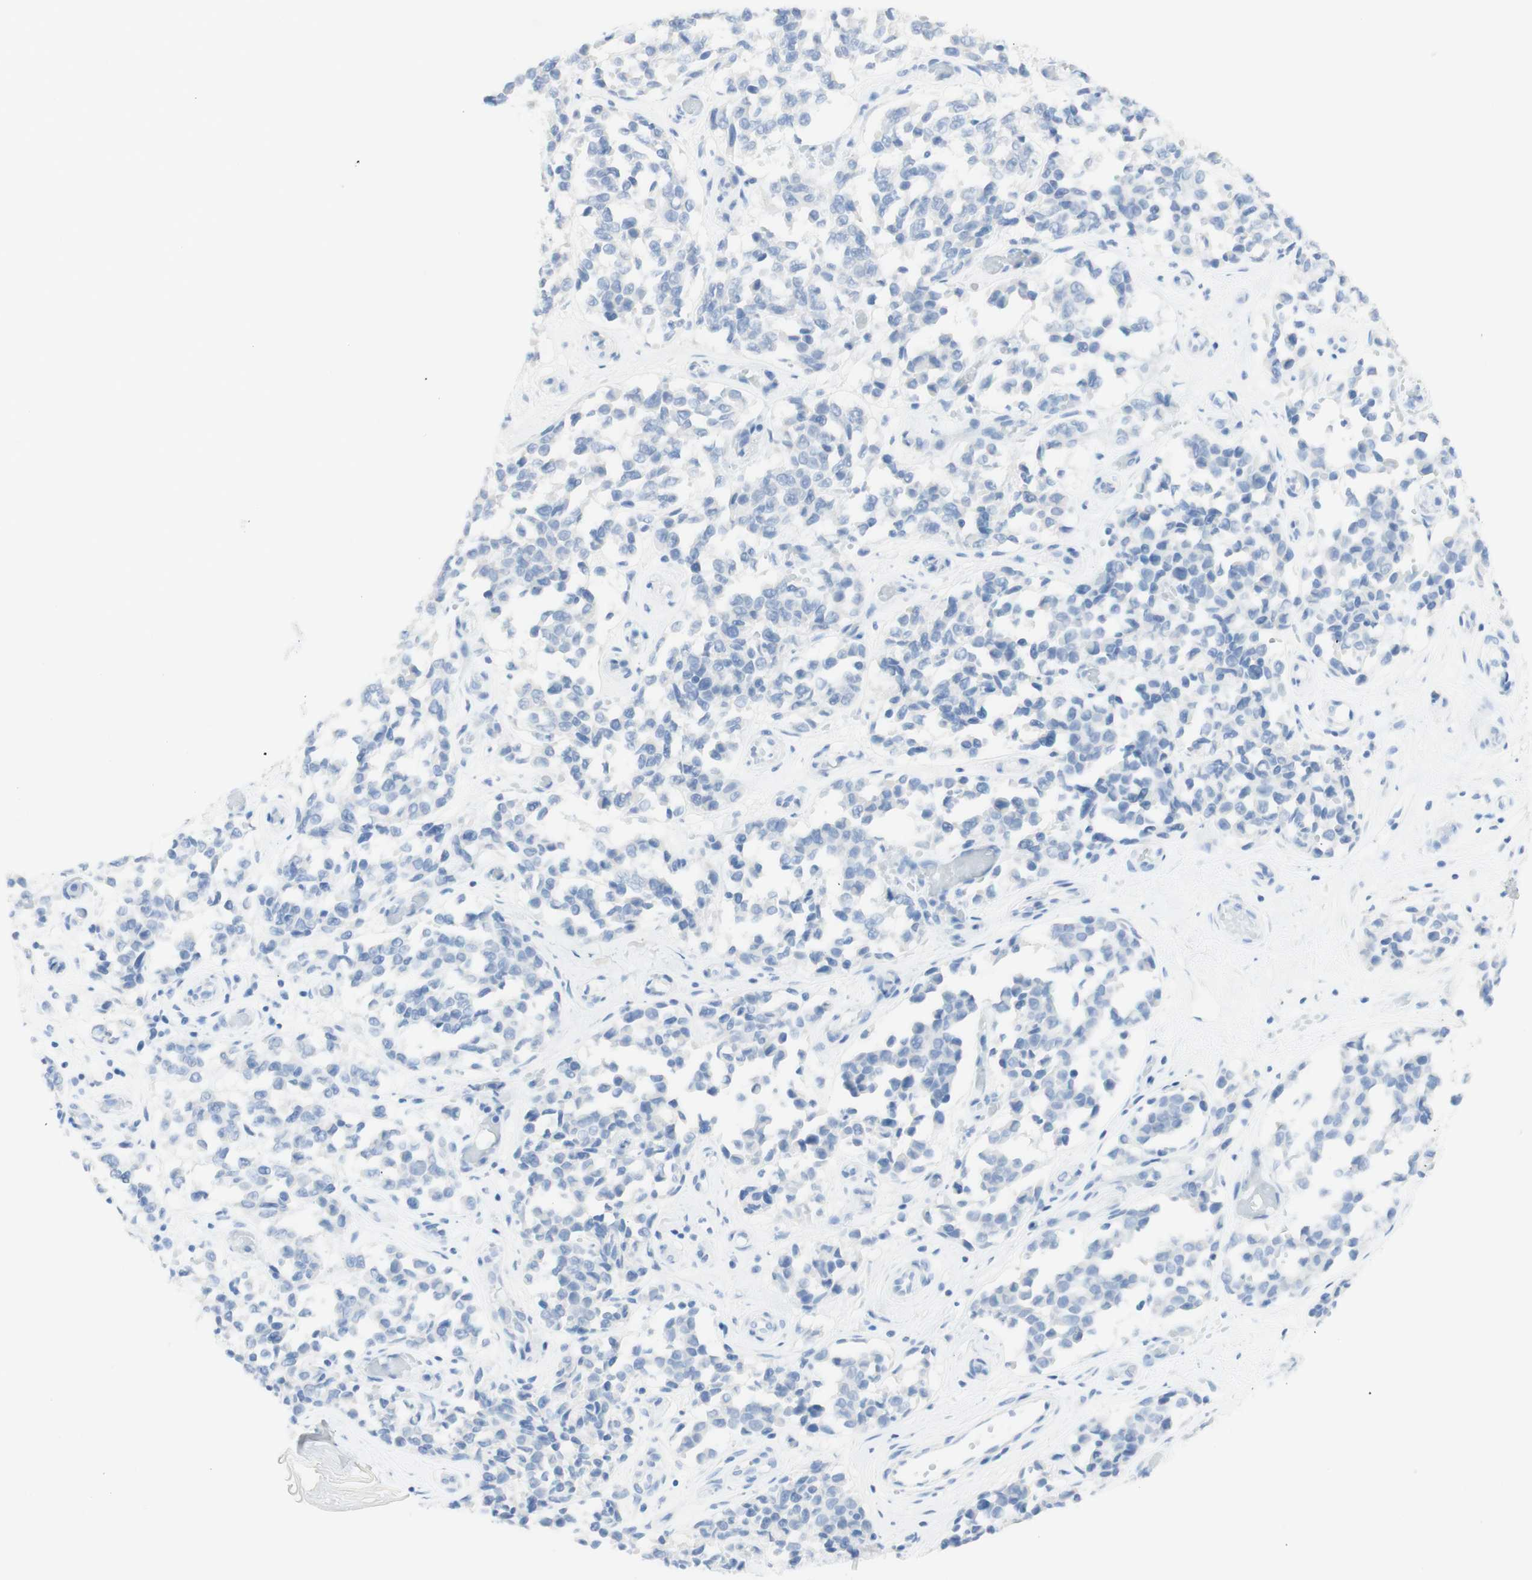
{"staining": {"intensity": "negative", "quantity": "none", "location": "none"}, "tissue": "melanoma", "cell_type": "Tumor cells", "image_type": "cancer", "snomed": [{"axis": "morphology", "description": "Malignant melanoma, NOS"}, {"axis": "topography", "description": "Skin"}], "caption": "An image of human melanoma is negative for staining in tumor cells.", "gene": "TPO", "patient": {"sex": "female", "age": 64}}